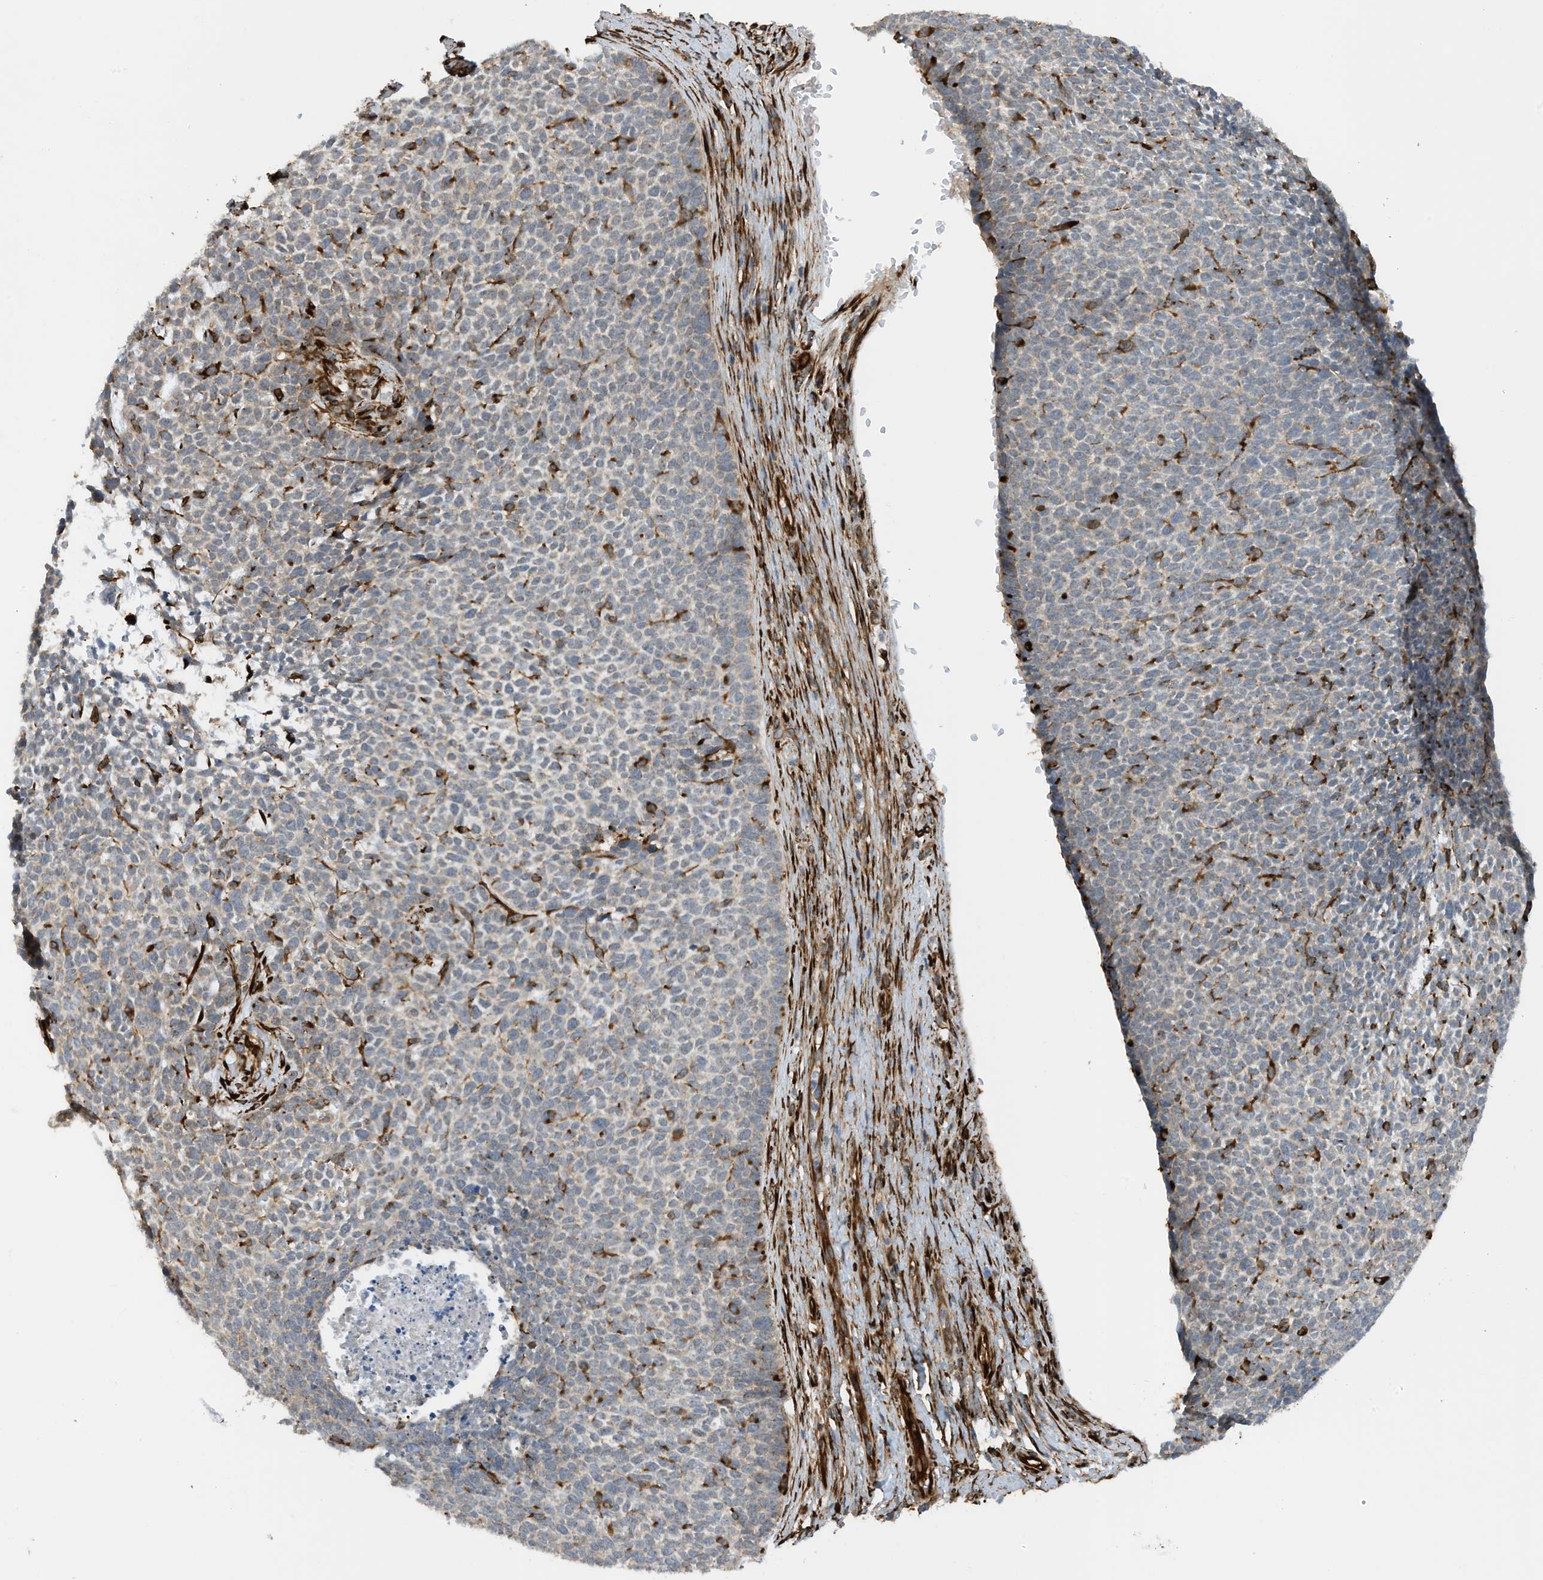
{"staining": {"intensity": "negative", "quantity": "none", "location": "none"}, "tissue": "skin cancer", "cell_type": "Tumor cells", "image_type": "cancer", "snomed": [{"axis": "morphology", "description": "Basal cell carcinoma"}, {"axis": "topography", "description": "Skin"}], "caption": "Immunohistochemistry photomicrograph of skin cancer stained for a protein (brown), which exhibits no positivity in tumor cells.", "gene": "ZBTB45", "patient": {"sex": "female", "age": 84}}